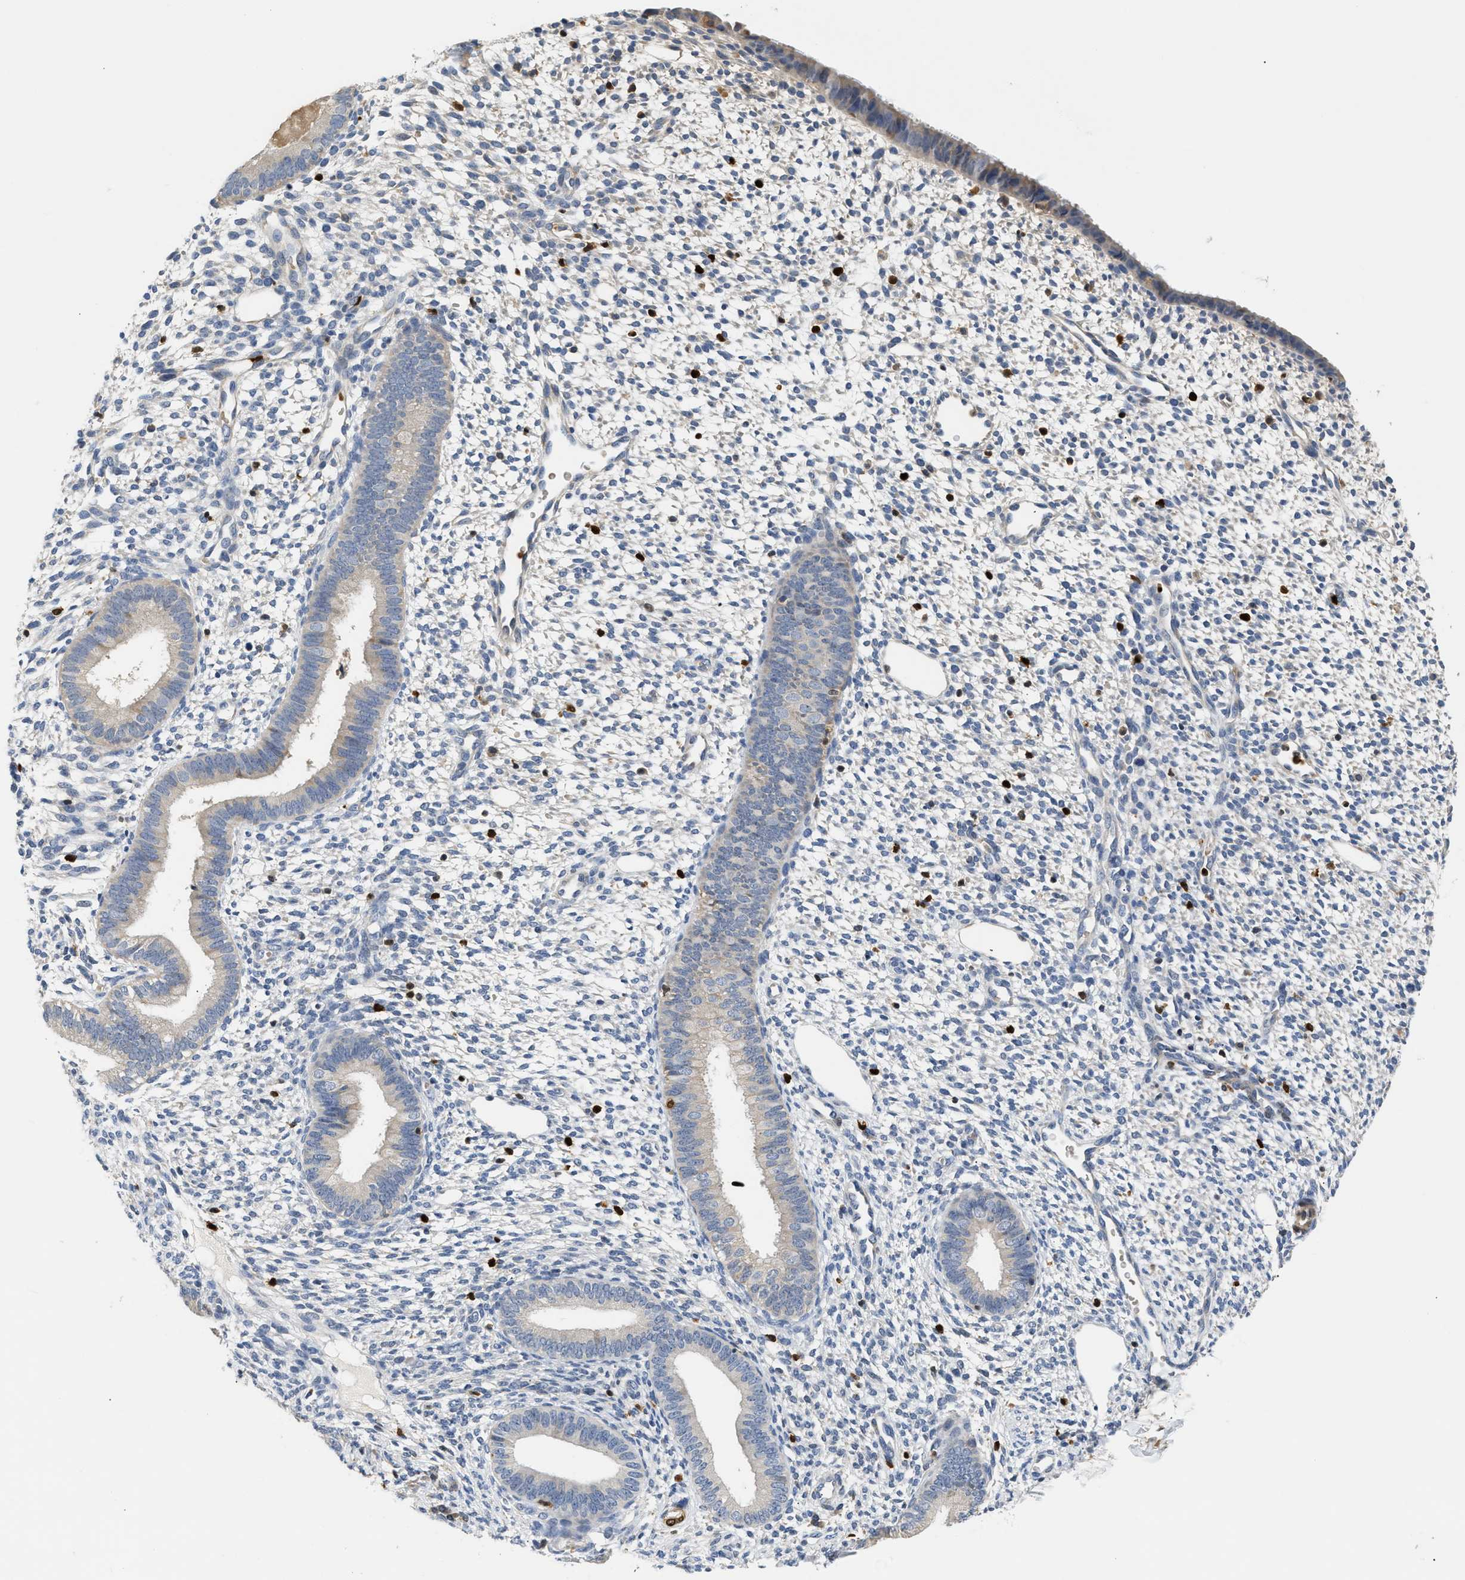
{"staining": {"intensity": "negative", "quantity": "none", "location": "none"}, "tissue": "endometrium", "cell_type": "Cells in endometrial stroma", "image_type": "normal", "snomed": [{"axis": "morphology", "description": "Normal tissue, NOS"}, {"axis": "topography", "description": "Endometrium"}], "caption": "Cells in endometrial stroma show no significant positivity in benign endometrium.", "gene": "SLIT2", "patient": {"sex": "female", "age": 46}}